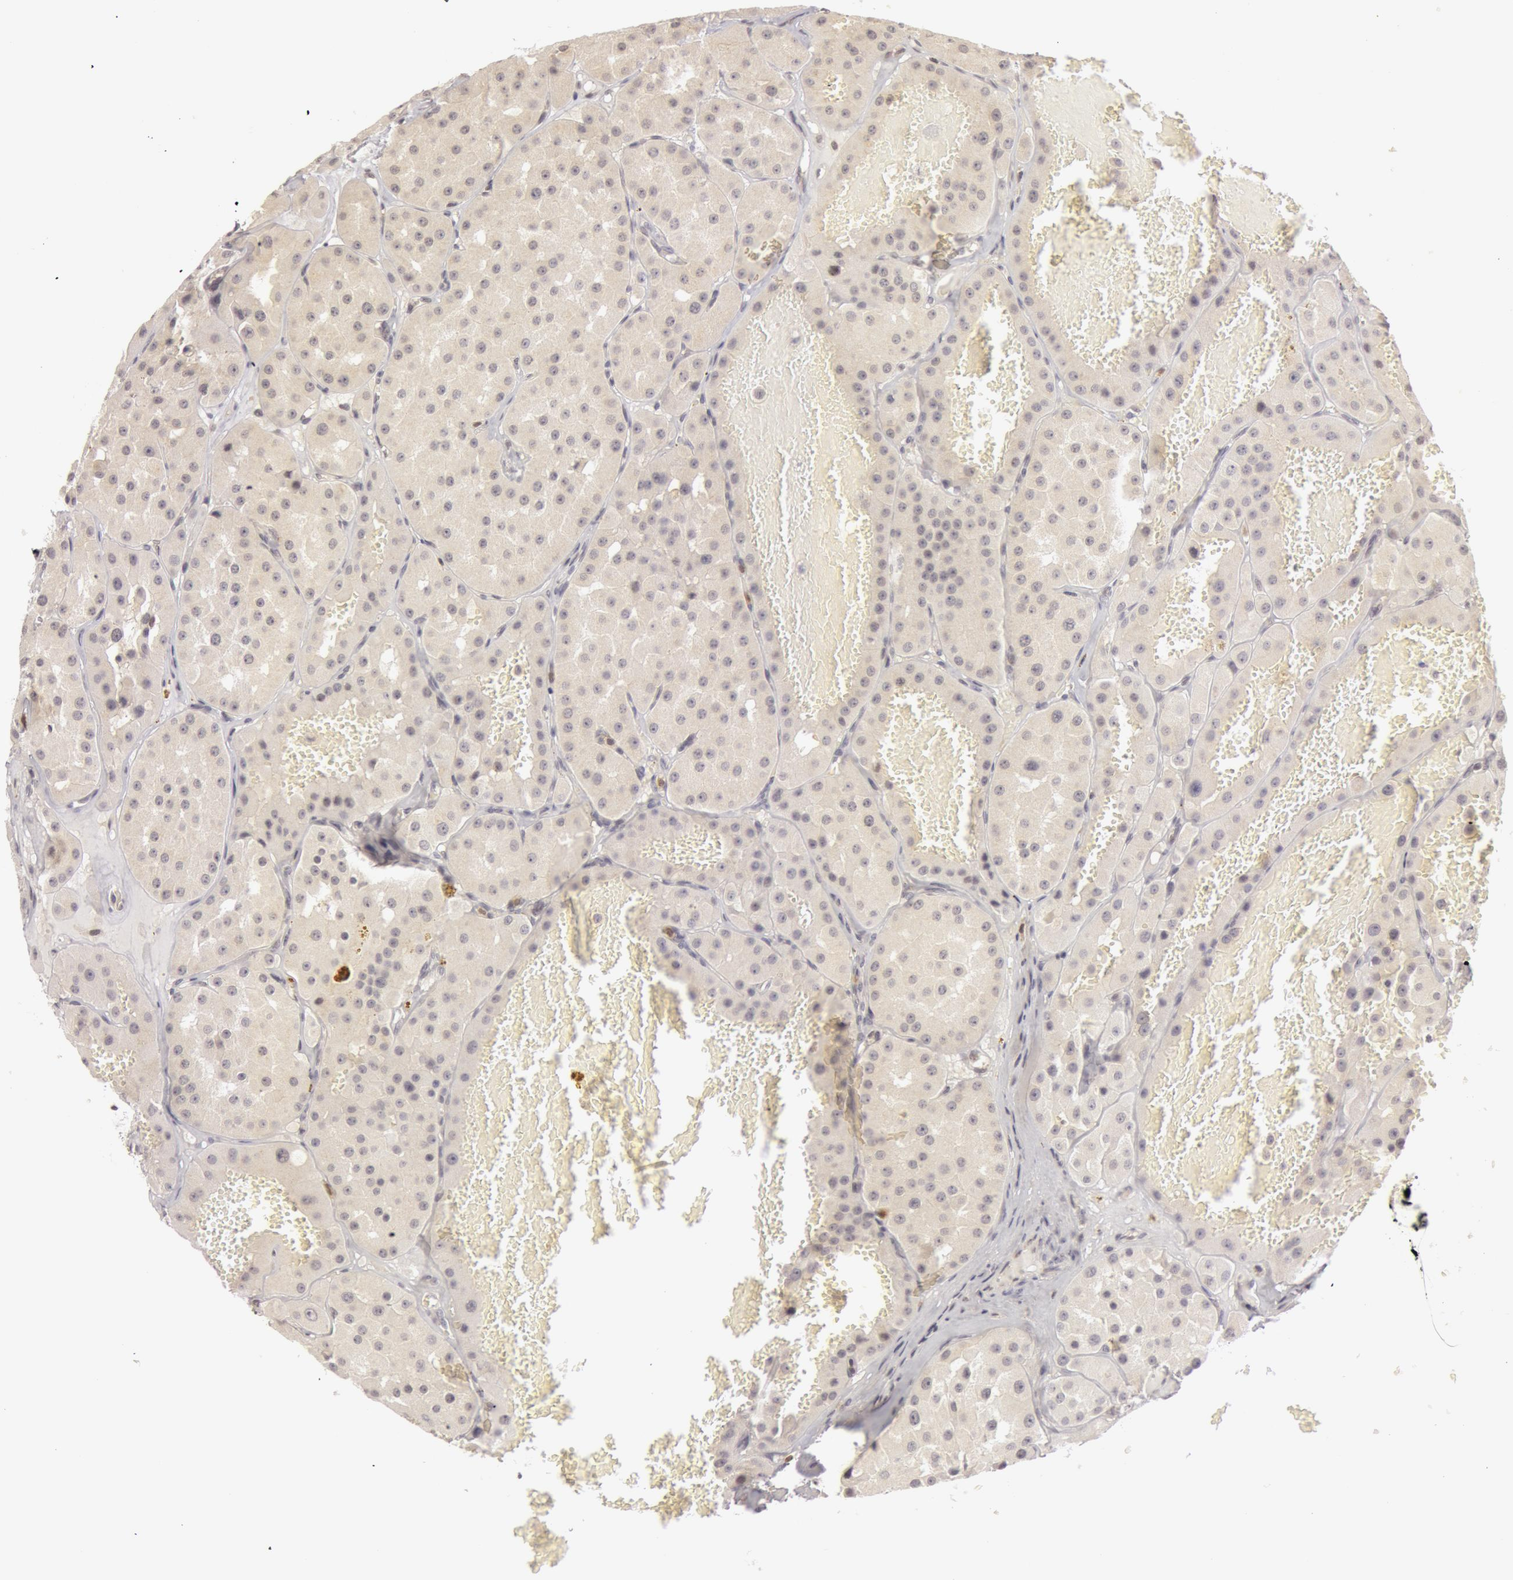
{"staining": {"intensity": "negative", "quantity": "none", "location": "none"}, "tissue": "renal cancer", "cell_type": "Tumor cells", "image_type": "cancer", "snomed": [{"axis": "morphology", "description": "Adenocarcinoma, uncertain malignant potential"}, {"axis": "topography", "description": "Kidney"}], "caption": "Tumor cells are negative for protein expression in human renal cancer (adenocarcinoma,  uncertain malignant potential). (Brightfield microscopy of DAB immunohistochemistry (IHC) at high magnification).", "gene": "OASL", "patient": {"sex": "male", "age": 63}}